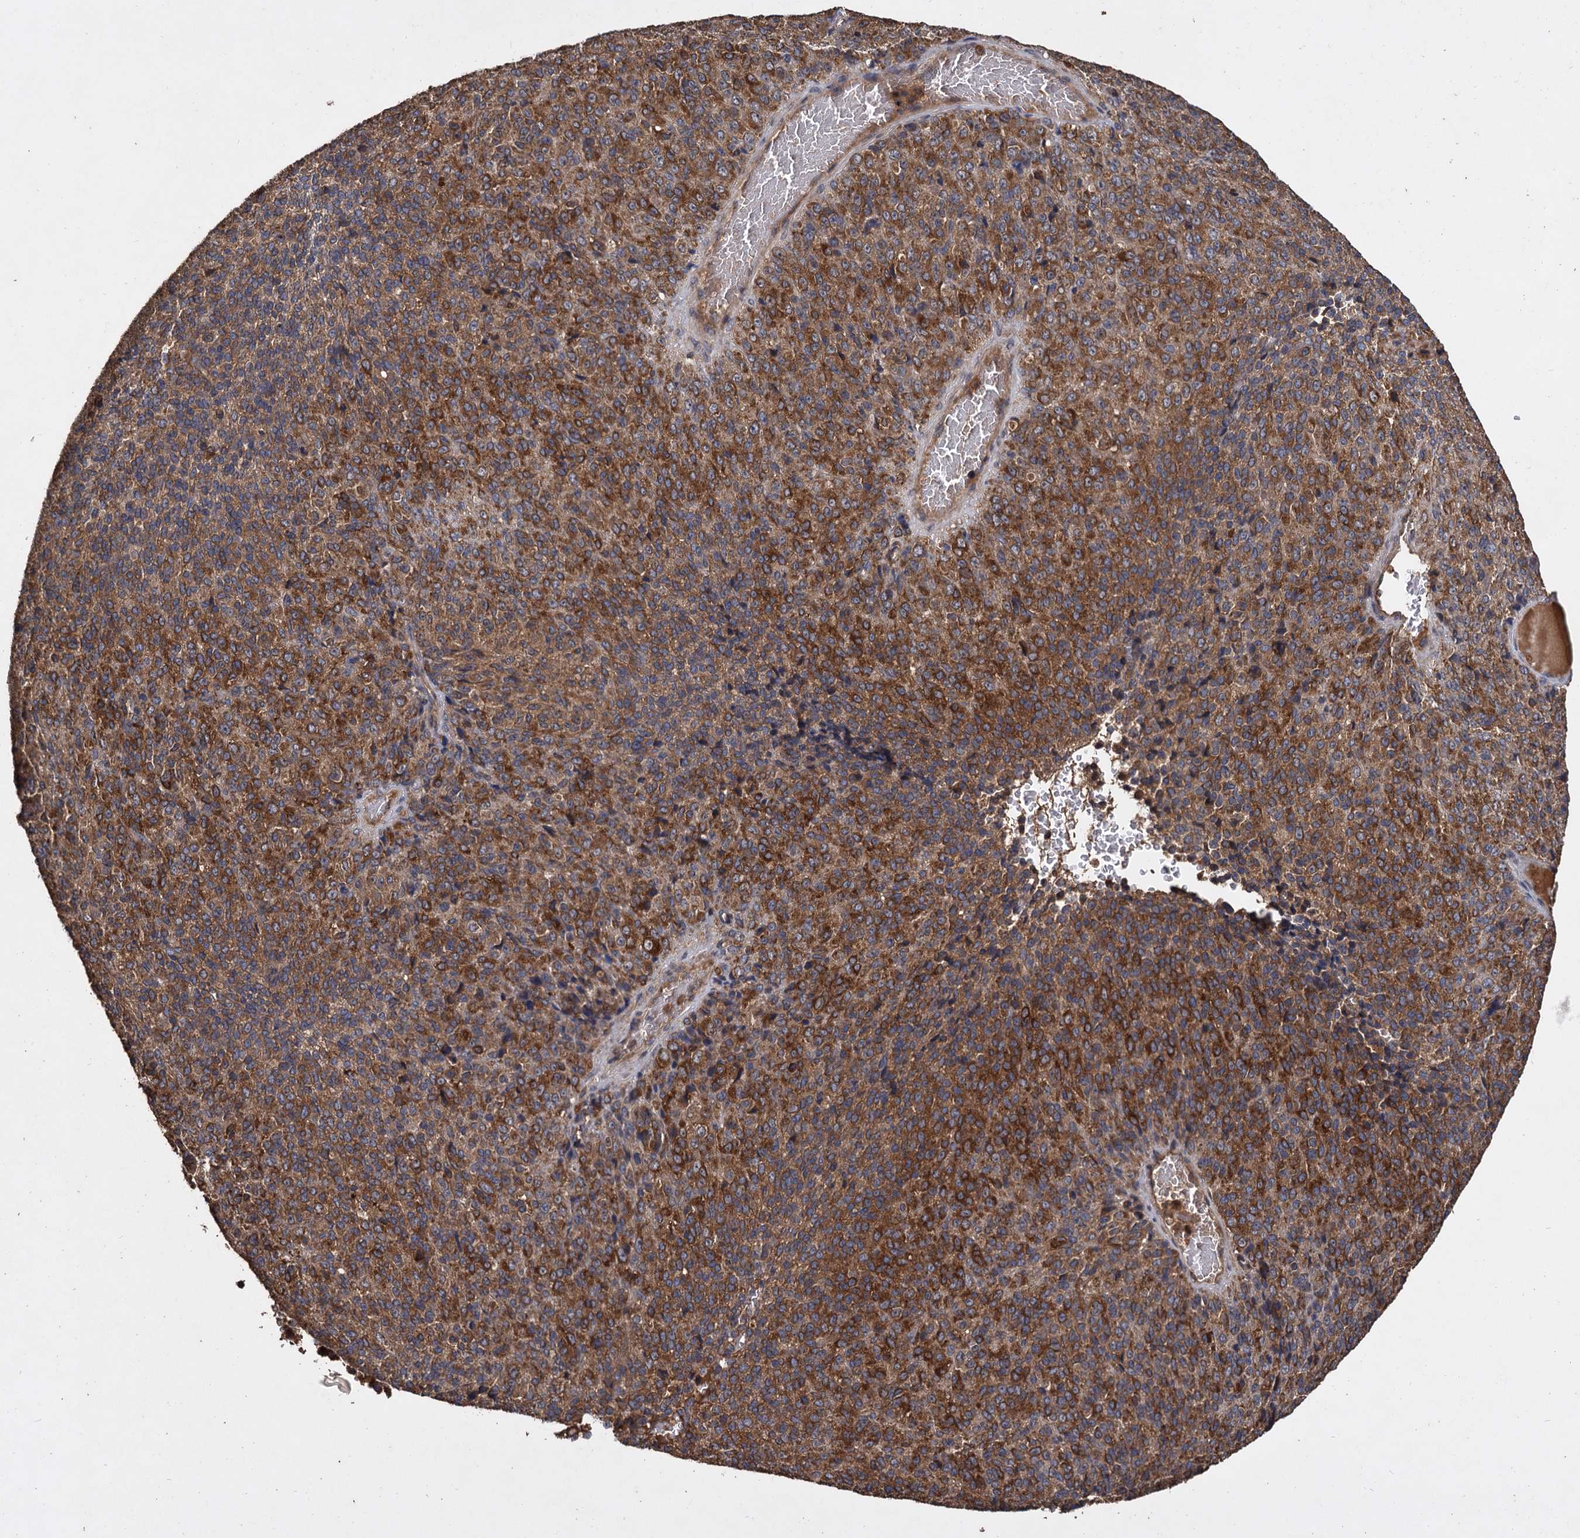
{"staining": {"intensity": "strong", "quantity": ">75%", "location": "cytoplasmic/membranous"}, "tissue": "melanoma", "cell_type": "Tumor cells", "image_type": "cancer", "snomed": [{"axis": "morphology", "description": "Malignant melanoma, Metastatic site"}, {"axis": "topography", "description": "Brain"}], "caption": "Immunohistochemistry micrograph of neoplastic tissue: melanoma stained using immunohistochemistry displays high levels of strong protein expression localized specifically in the cytoplasmic/membranous of tumor cells, appearing as a cytoplasmic/membranous brown color.", "gene": "GCLC", "patient": {"sex": "female", "age": 56}}